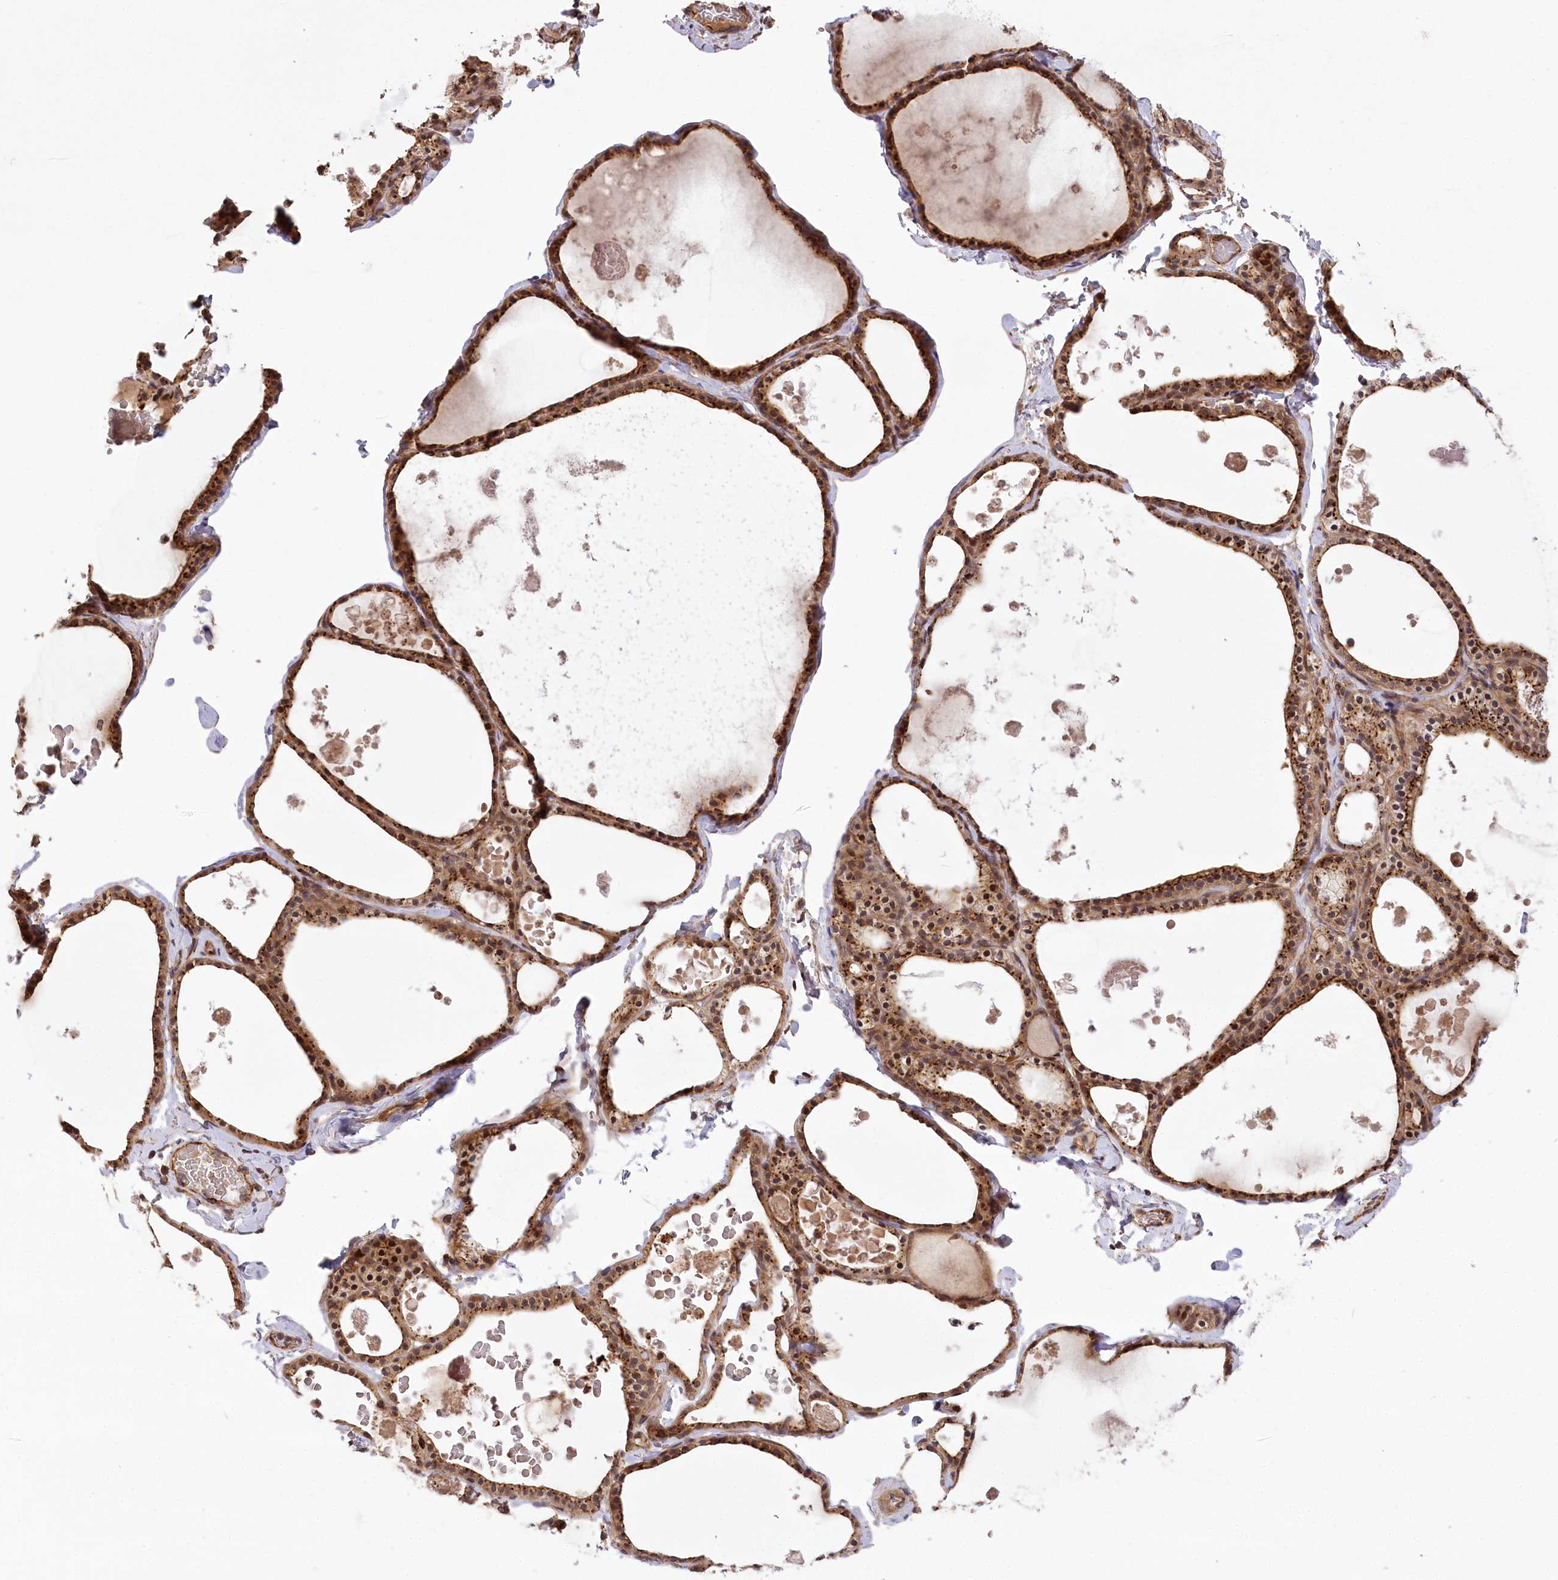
{"staining": {"intensity": "strong", "quantity": ">75%", "location": "cytoplasmic/membranous,nuclear"}, "tissue": "thyroid gland", "cell_type": "Glandular cells", "image_type": "normal", "snomed": [{"axis": "morphology", "description": "Normal tissue, NOS"}, {"axis": "topography", "description": "Thyroid gland"}], "caption": "This photomicrograph reveals immunohistochemistry (IHC) staining of unremarkable thyroid gland, with high strong cytoplasmic/membranous,nuclear staining in approximately >75% of glandular cells.", "gene": "CARD19", "patient": {"sex": "male", "age": 56}}